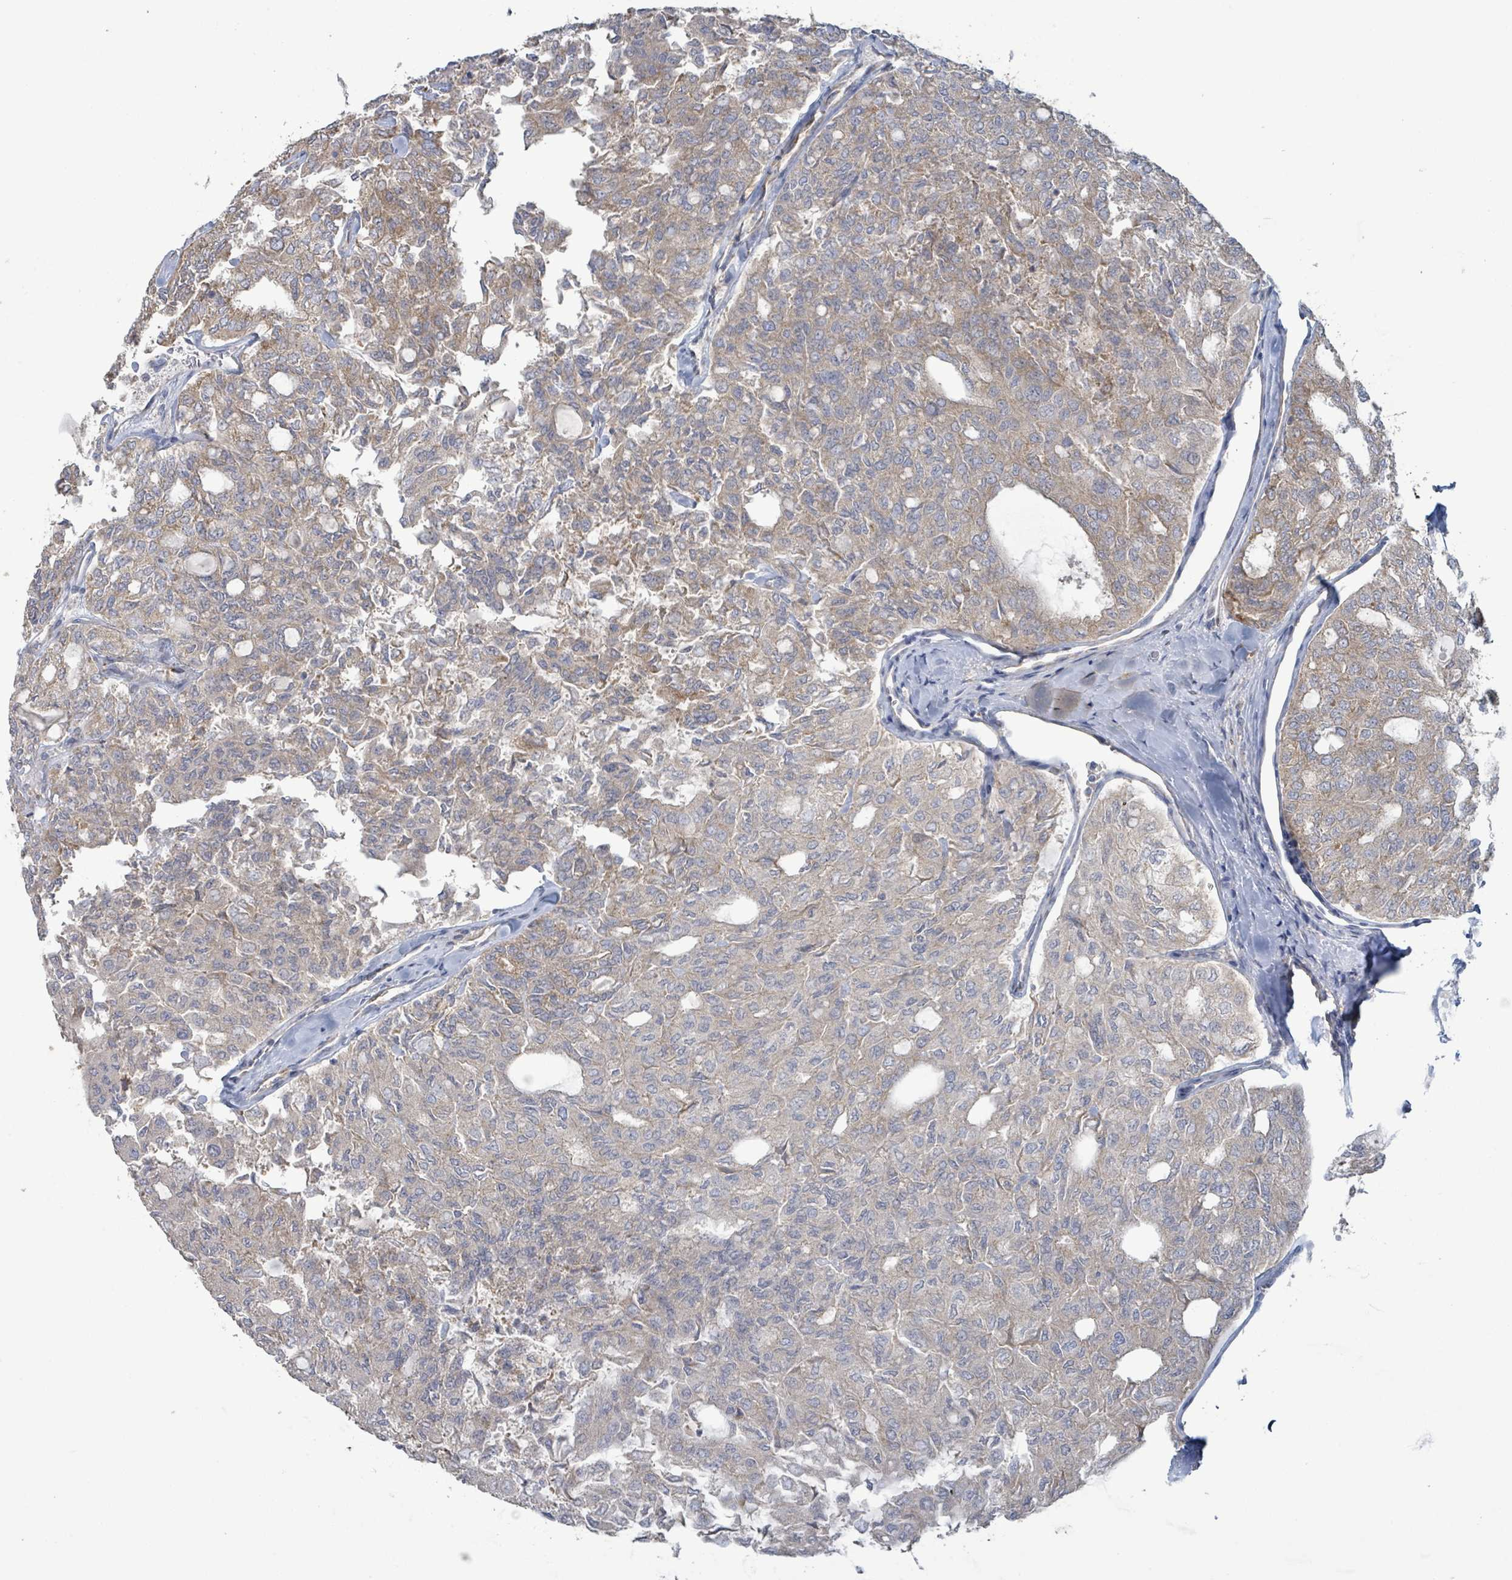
{"staining": {"intensity": "moderate", "quantity": "25%-75%", "location": "cytoplasmic/membranous"}, "tissue": "thyroid cancer", "cell_type": "Tumor cells", "image_type": "cancer", "snomed": [{"axis": "morphology", "description": "Follicular adenoma carcinoma, NOS"}, {"axis": "topography", "description": "Thyroid gland"}], "caption": "Protein staining of thyroid cancer tissue shows moderate cytoplasmic/membranous expression in approximately 25%-75% of tumor cells.", "gene": "RPL32", "patient": {"sex": "male", "age": 75}}